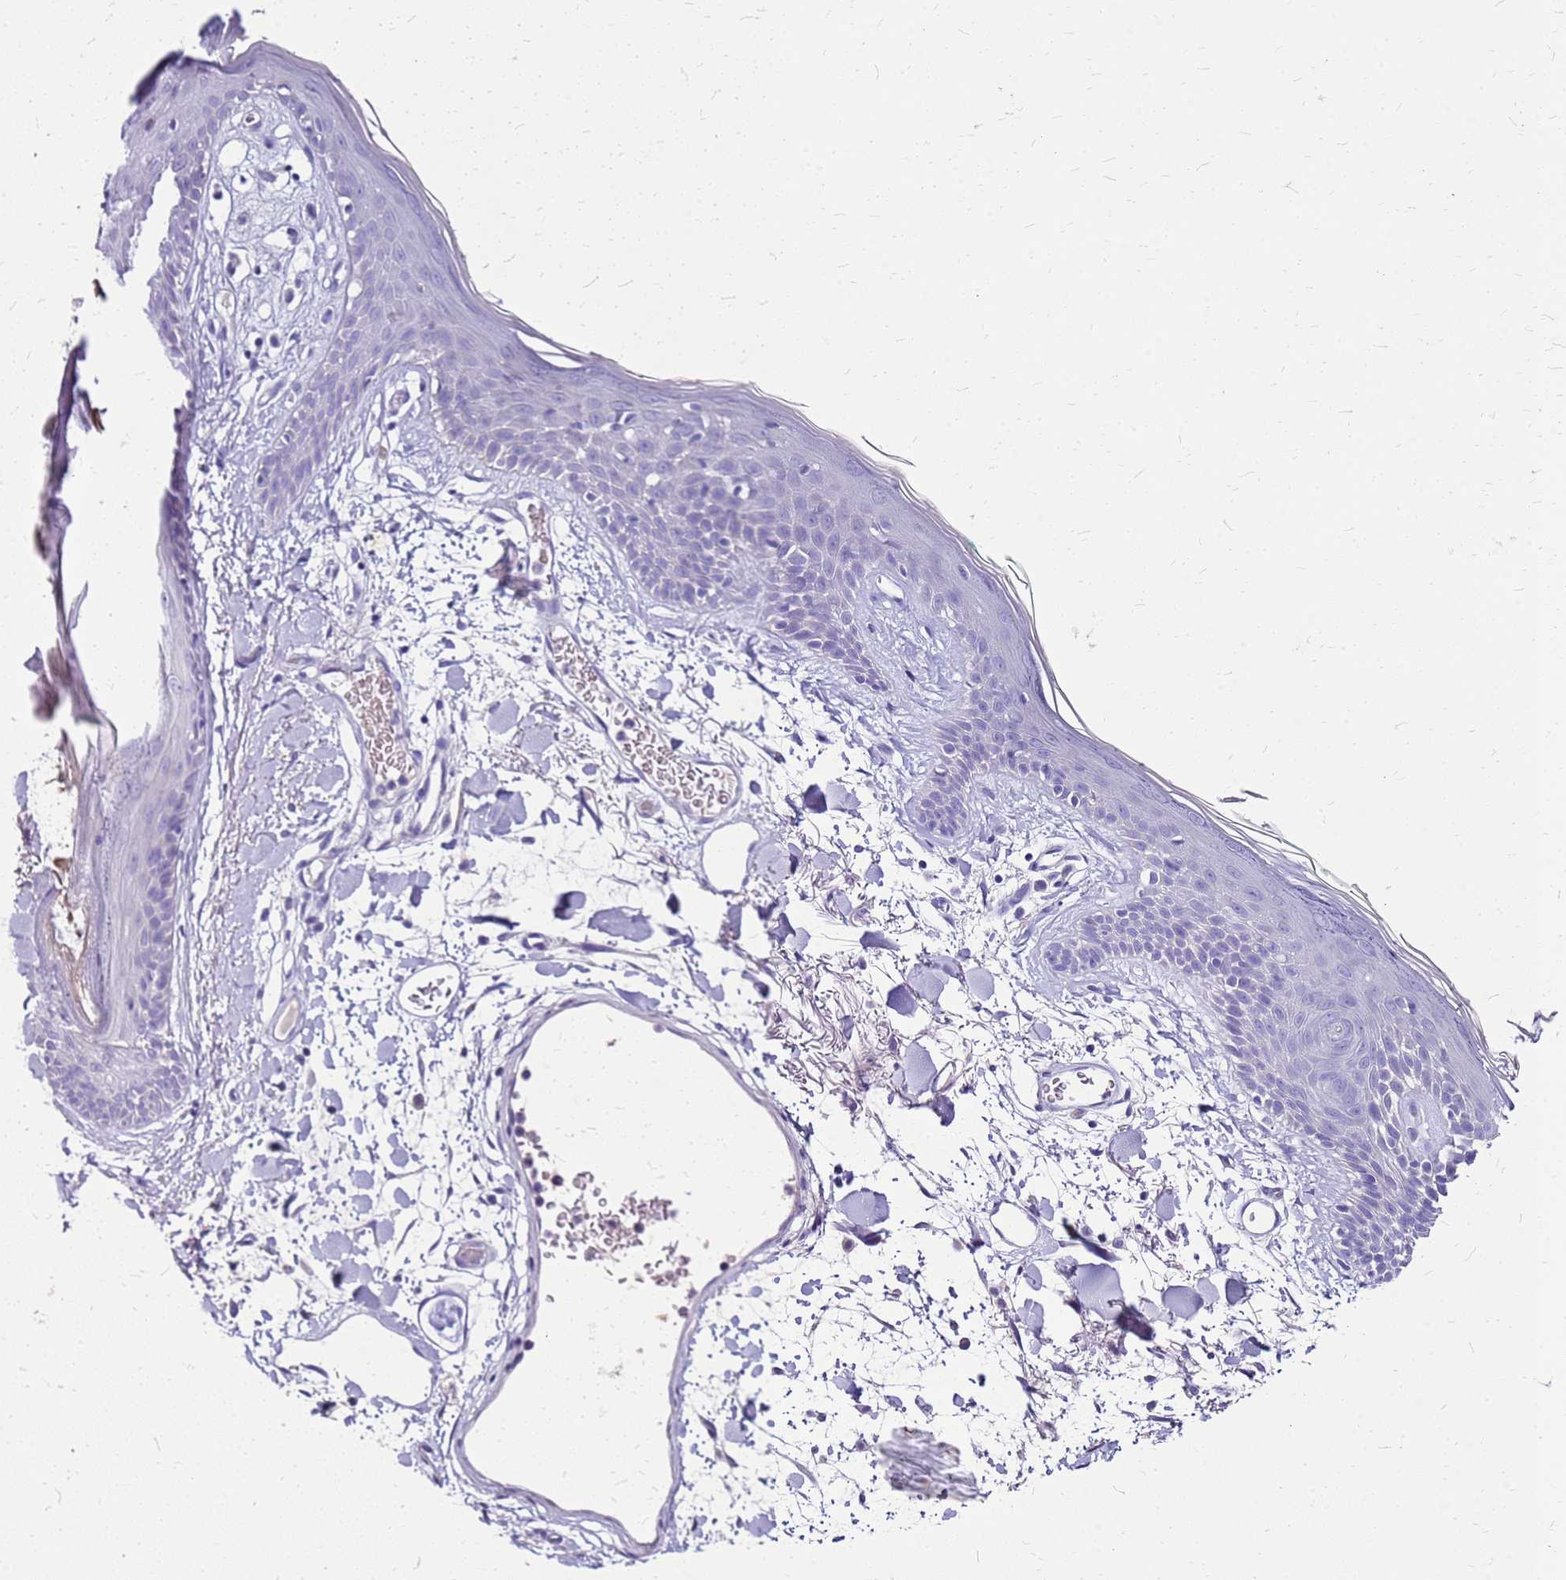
{"staining": {"intensity": "negative", "quantity": "none", "location": "none"}, "tissue": "skin", "cell_type": "Fibroblasts", "image_type": "normal", "snomed": [{"axis": "morphology", "description": "Normal tissue, NOS"}, {"axis": "topography", "description": "Skin"}], "caption": "An immunohistochemistry (IHC) histopathology image of benign skin is shown. There is no staining in fibroblasts of skin.", "gene": "DCDC2B", "patient": {"sex": "male", "age": 79}}